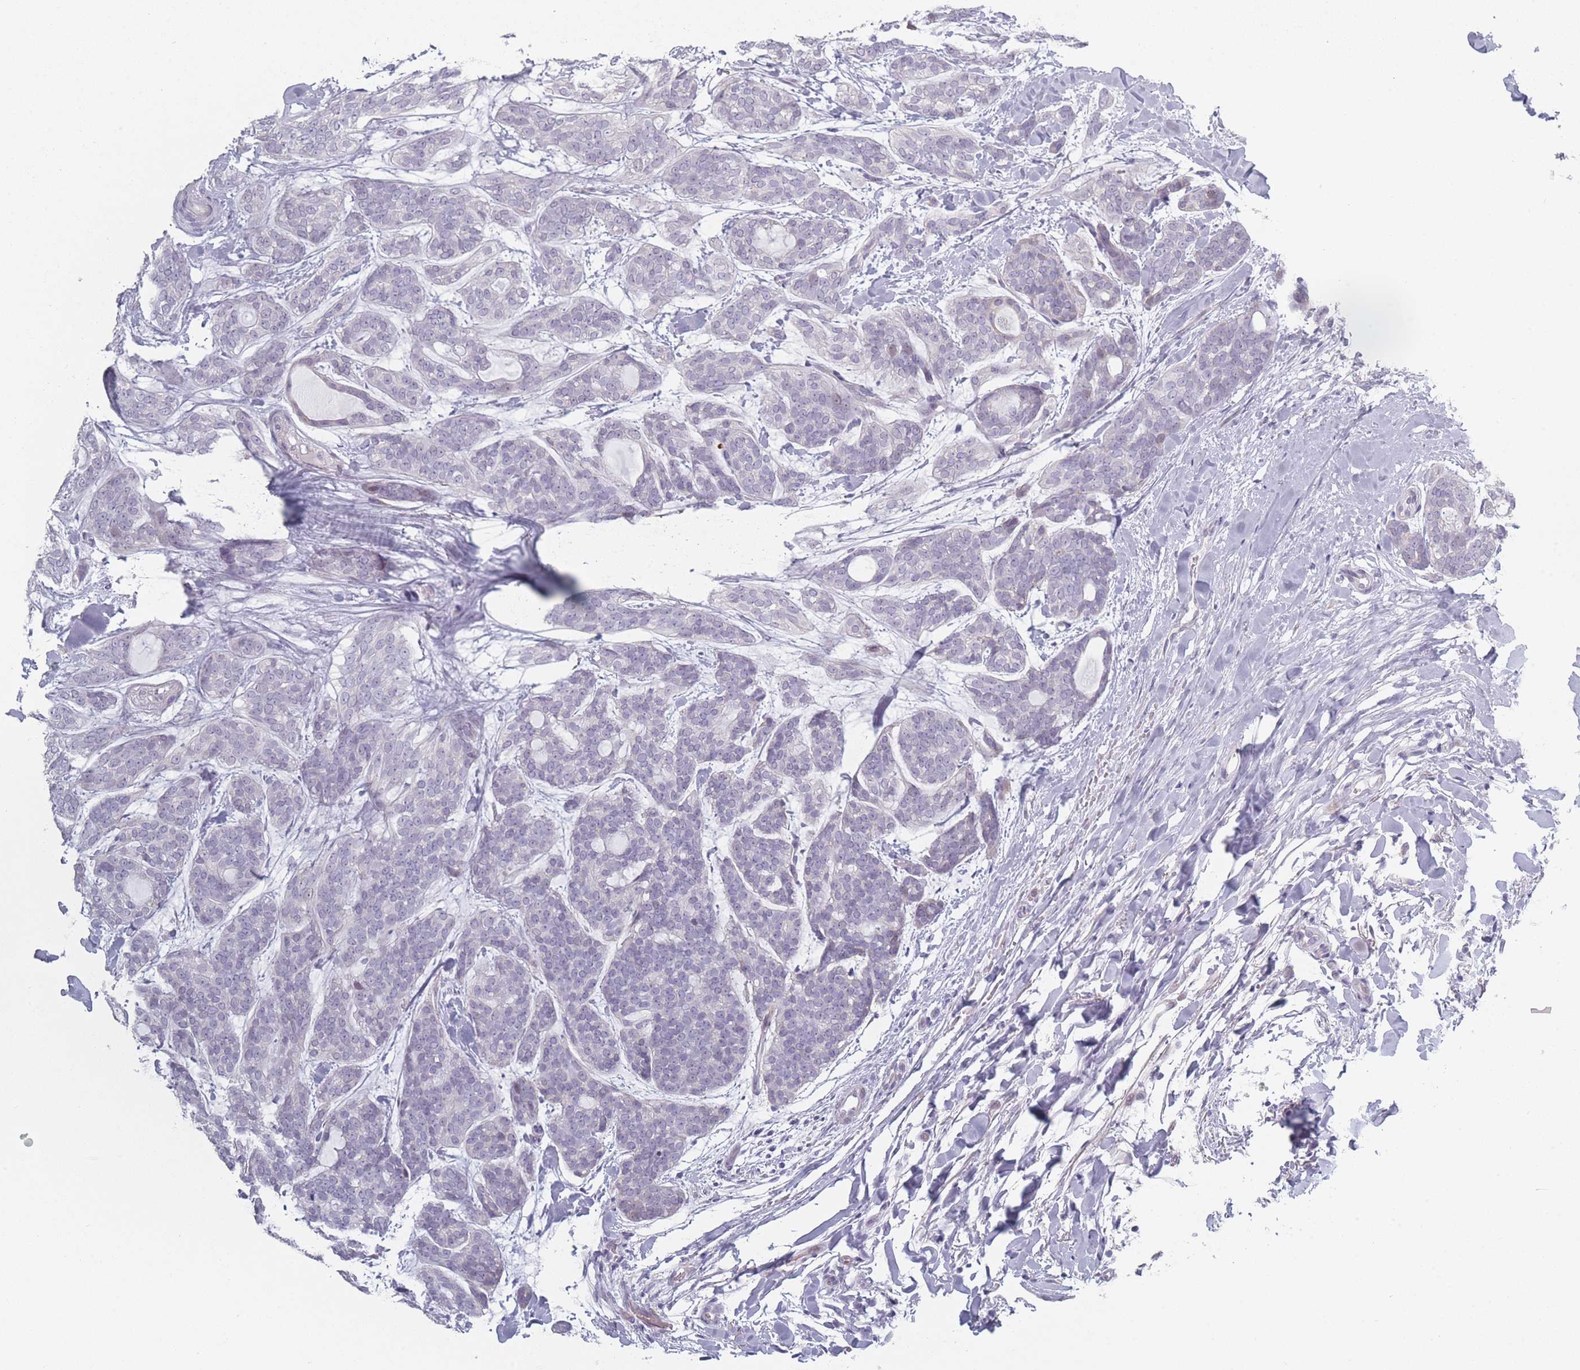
{"staining": {"intensity": "negative", "quantity": "none", "location": "none"}, "tissue": "head and neck cancer", "cell_type": "Tumor cells", "image_type": "cancer", "snomed": [{"axis": "morphology", "description": "Adenocarcinoma, NOS"}, {"axis": "topography", "description": "Head-Neck"}], "caption": "Human head and neck adenocarcinoma stained for a protein using immunohistochemistry exhibits no staining in tumor cells.", "gene": "RASL10B", "patient": {"sex": "male", "age": 66}}